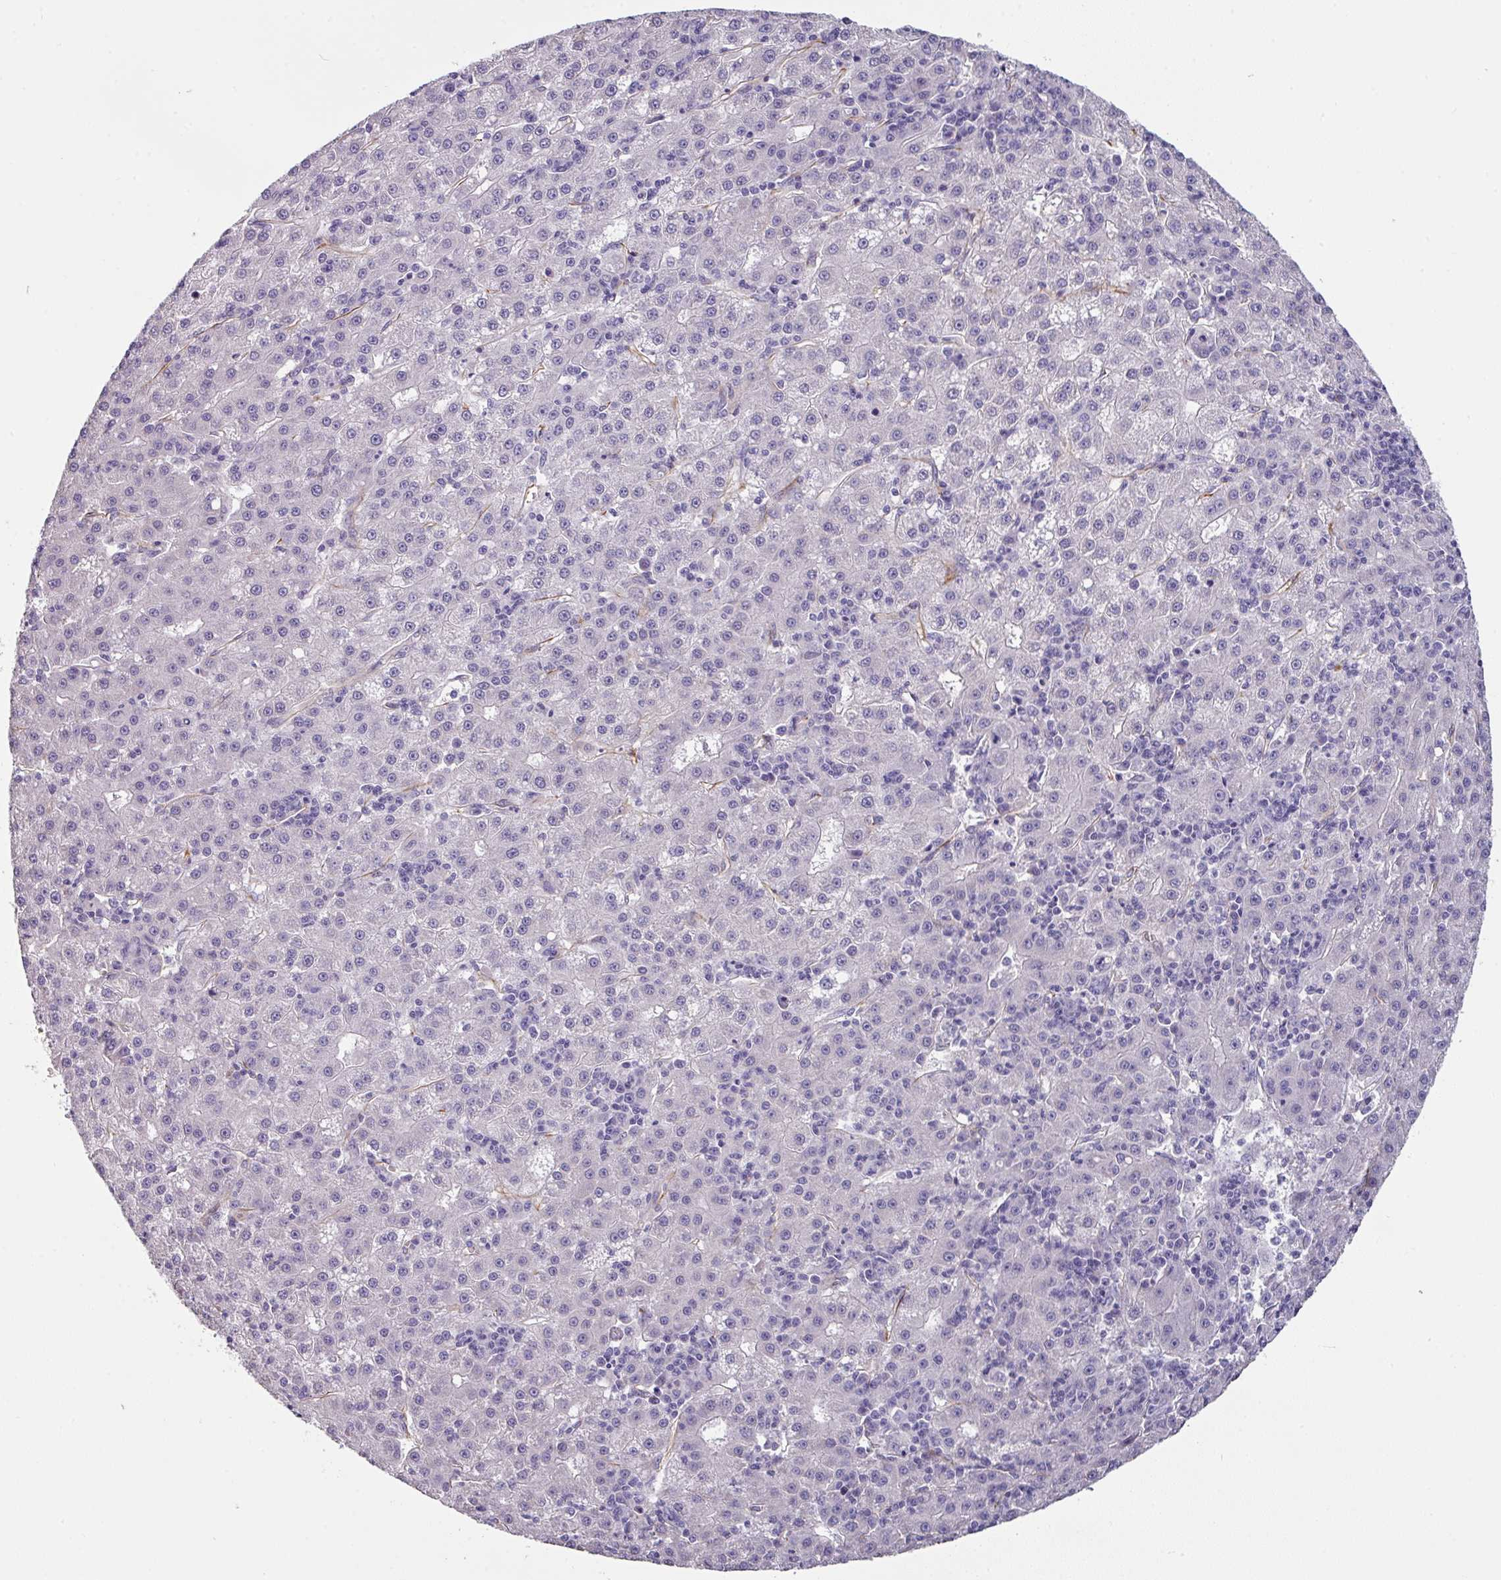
{"staining": {"intensity": "negative", "quantity": "none", "location": "none"}, "tissue": "liver cancer", "cell_type": "Tumor cells", "image_type": "cancer", "snomed": [{"axis": "morphology", "description": "Carcinoma, Hepatocellular, NOS"}, {"axis": "topography", "description": "Liver"}], "caption": "An immunohistochemistry photomicrograph of liver cancer (hepatocellular carcinoma) is shown. There is no staining in tumor cells of liver cancer (hepatocellular carcinoma).", "gene": "SLC17A7", "patient": {"sex": "male", "age": 76}}